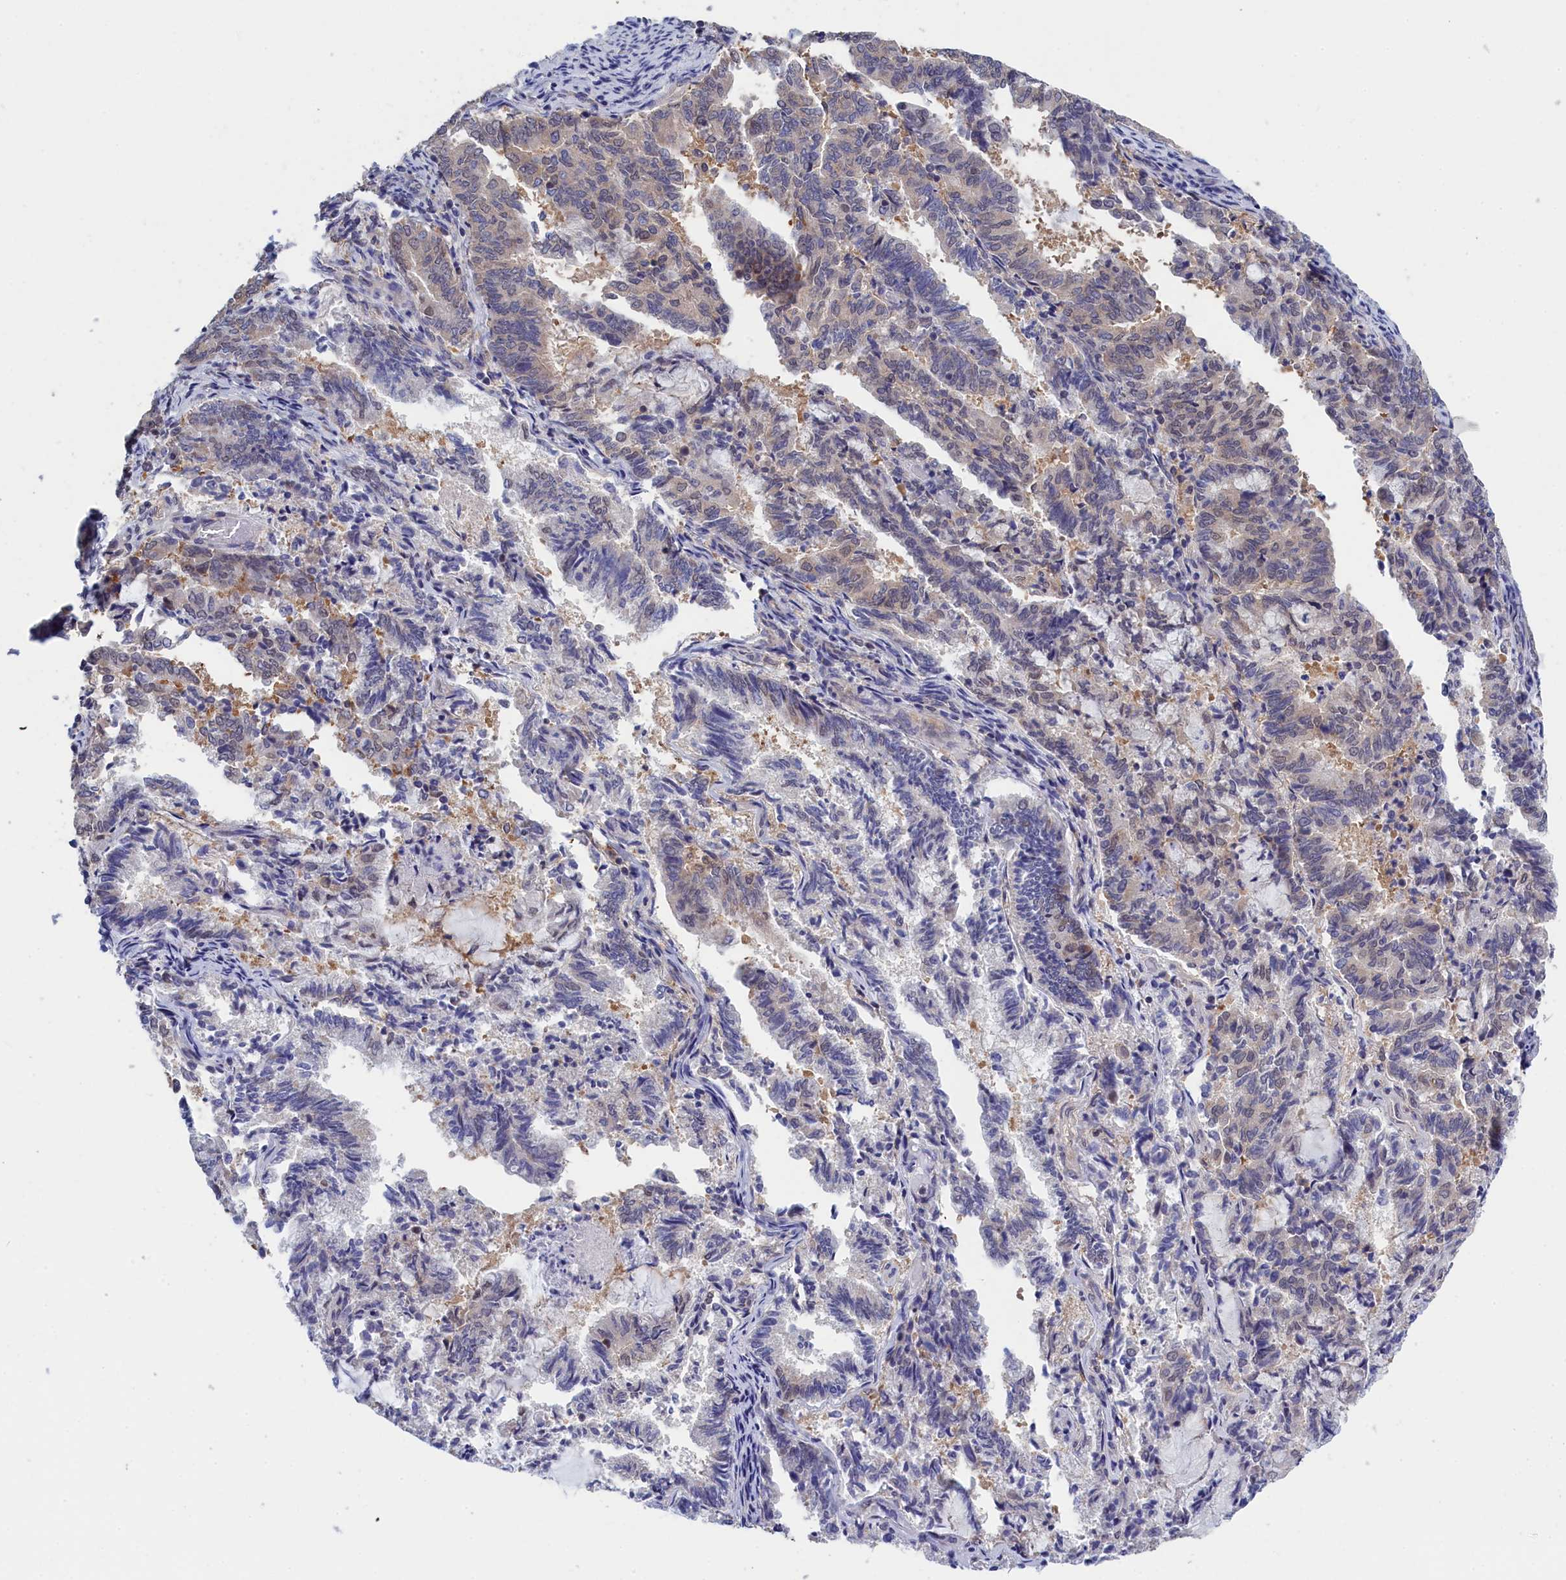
{"staining": {"intensity": "weak", "quantity": "25%-75%", "location": "cytoplasmic/membranous"}, "tissue": "endometrial cancer", "cell_type": "Tumor cells", "image_type": "cancer", "snomed": [{"axis": "morphology", "description": "Adenocarcinoma, NOS"}, {"axis": "topography", "description": "Endometrium"}], "caption": "An immunohistochemistry (IHC) micrograph of neoplastic tissue is shown. Protein staining in brown shows weak cytoplasmic/membranous positivity in endometrial cancer within tumor cells.", "gene": "PGP", "patient": {"sex": "female", "age": 80}}